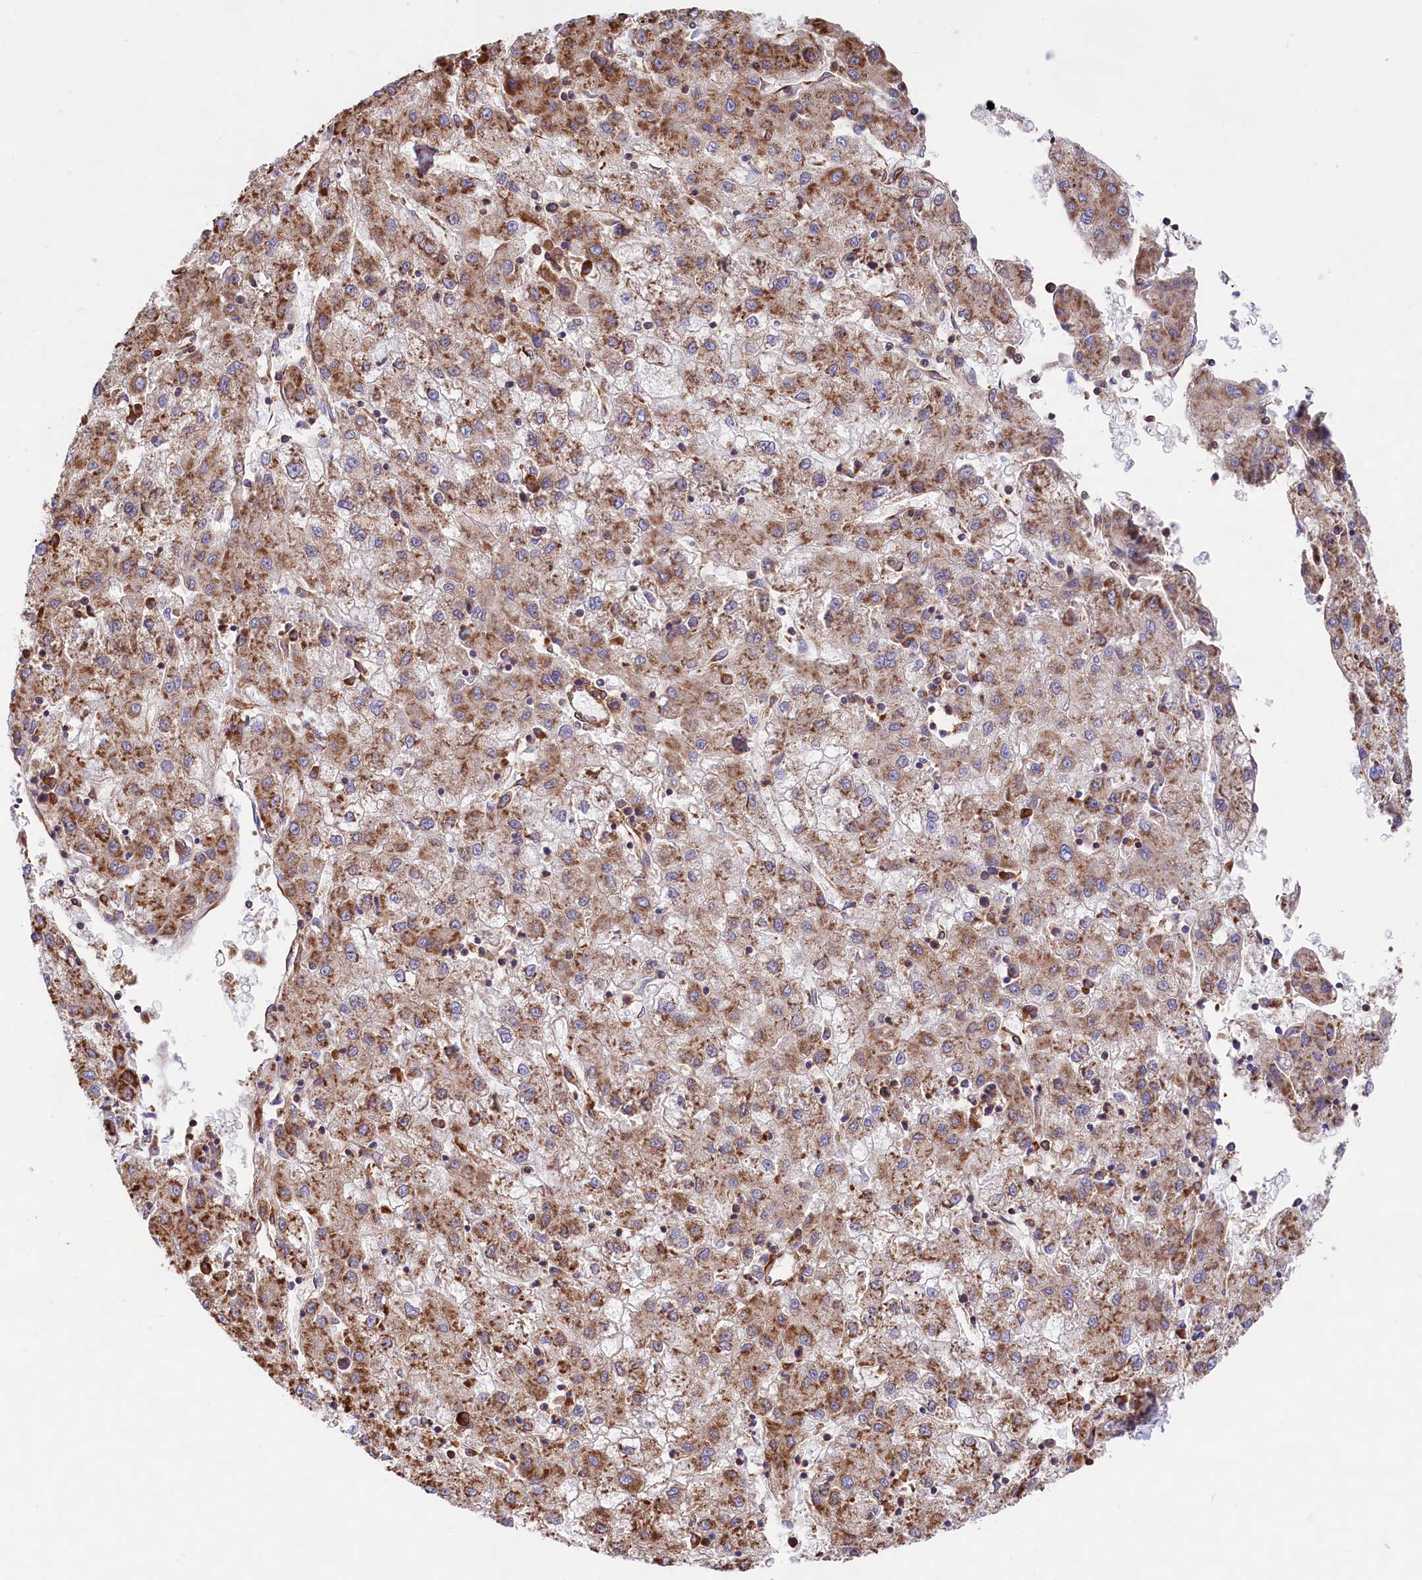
{"staining": {"intensity": "moderate", "quantity": ">75%", "location": "cytoplasmic/membranous"}, "tissue": "liver cancer", "cell_type": "Tumor cells", "image_type": "cancer", "snomed": [{"axis": "morphology", "description": "Carcinoma, Hepatocellular, NOS"}, {"axis": "topography", "description": "Liver"}], "caption": "Immunohistochemistry (IHC) image of liver cancer (hepatocellular carcinoma) stained for a protein (brown), which reveals medium levels of moderate cytoplasmic/membranous positivity in approximately >75% of tumor cells.", "gene": "GYS1", "patient": {"sex": "male", "age": 72}}